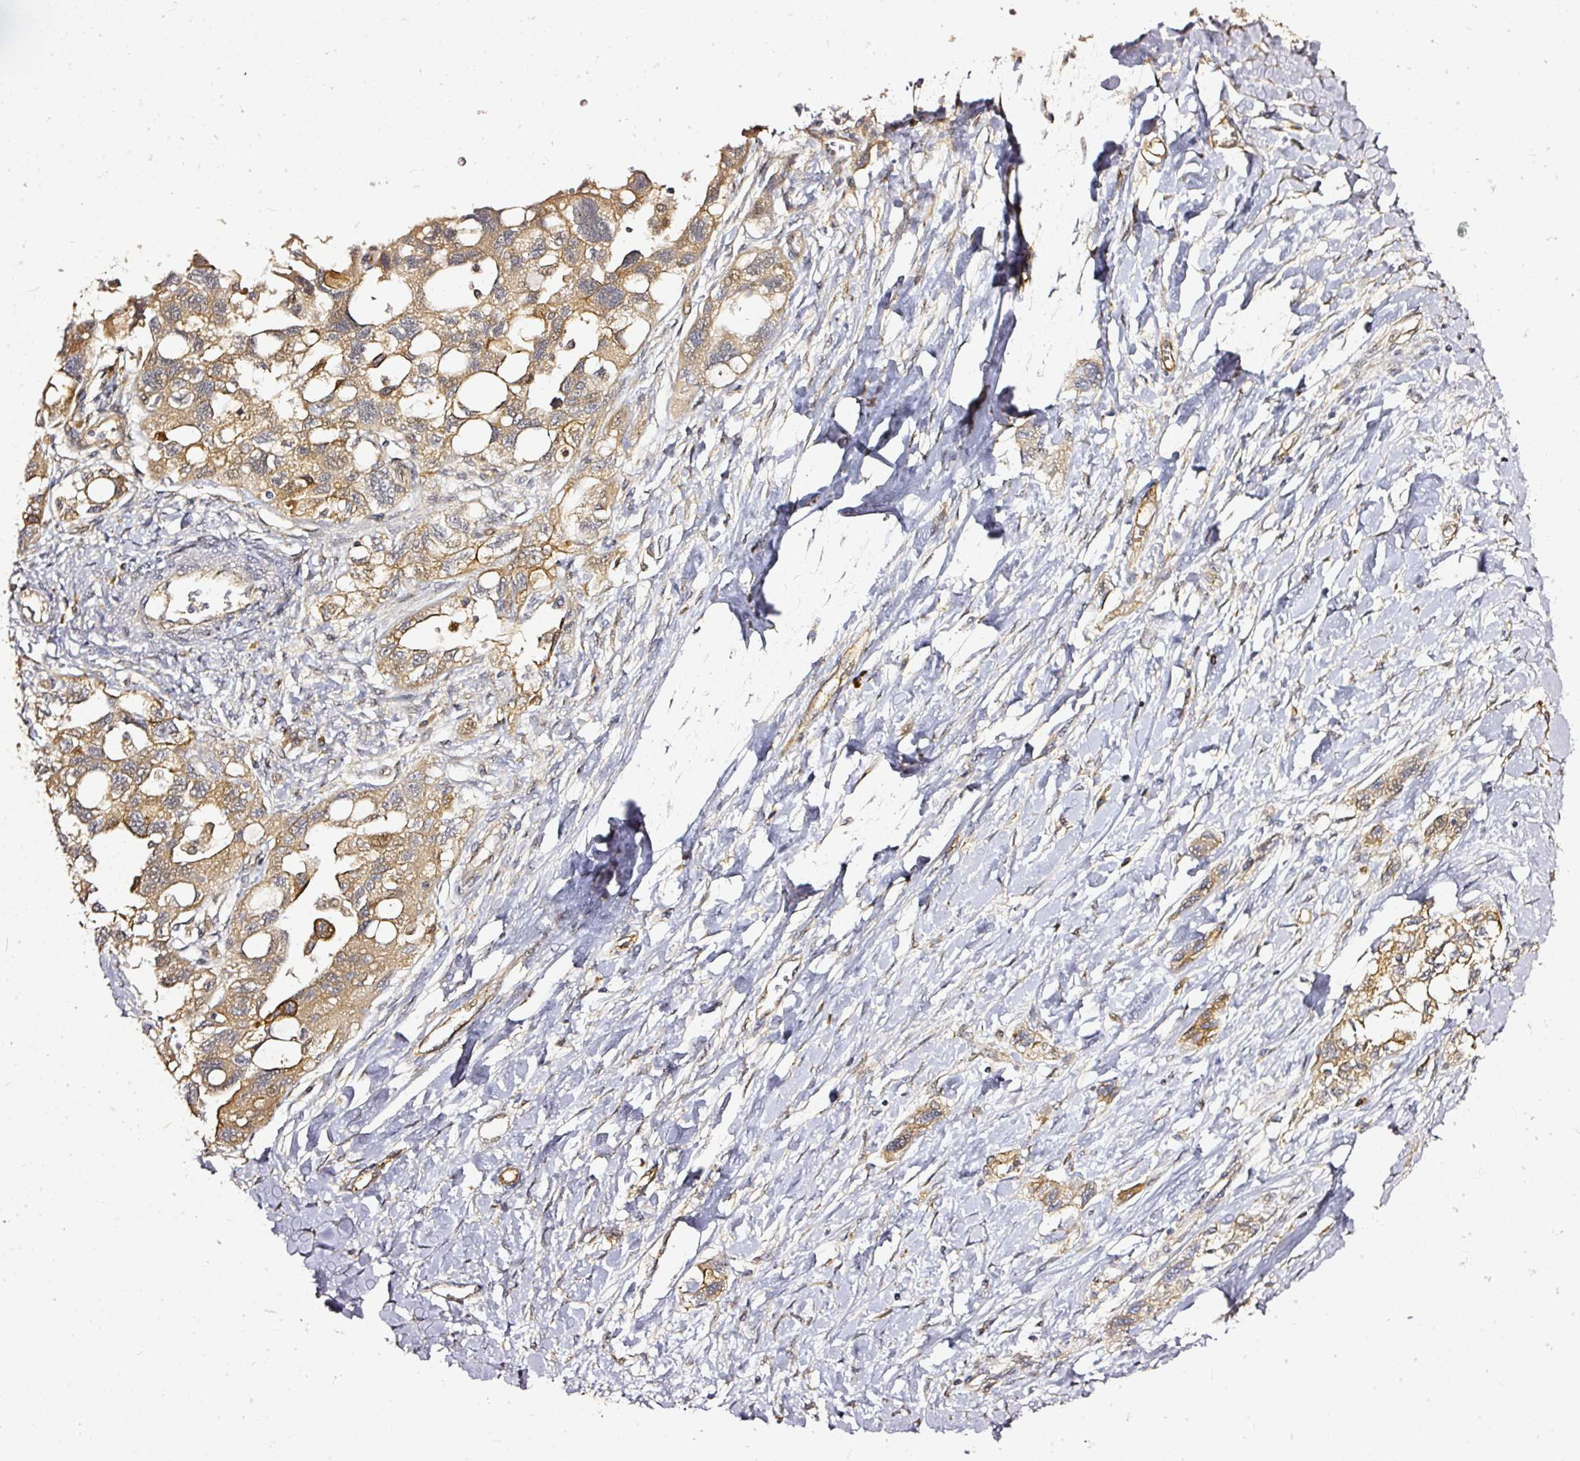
{"staining": {"intensity": "moderate", "quantity": "<25%", "location": "cytoplasmic/membranous"}, "tissue": "ovarian cancer", "cell_type": "Tumor cells", "image_type": "cancer", "snomed": [{"axis": "morphology", "description": "Carcinoma, NOS"}, {"axis": "morphology", "description": "Cystadenocarcinoma, serous, NOS"}, {"axis": "topography", "description": "Ovary"}], "caption": "A low amount of moderate cytoplasmic/membranous staining is appreciated in approximately <25% of tumor cells in ovarian cancer tissue. (DAB (3,3'-diaminobenzidine) = brown stain, brightfield microscopy at high magnification).", "gene": "MIF4GD", "patient": {"sex": "female", "age": 69}}